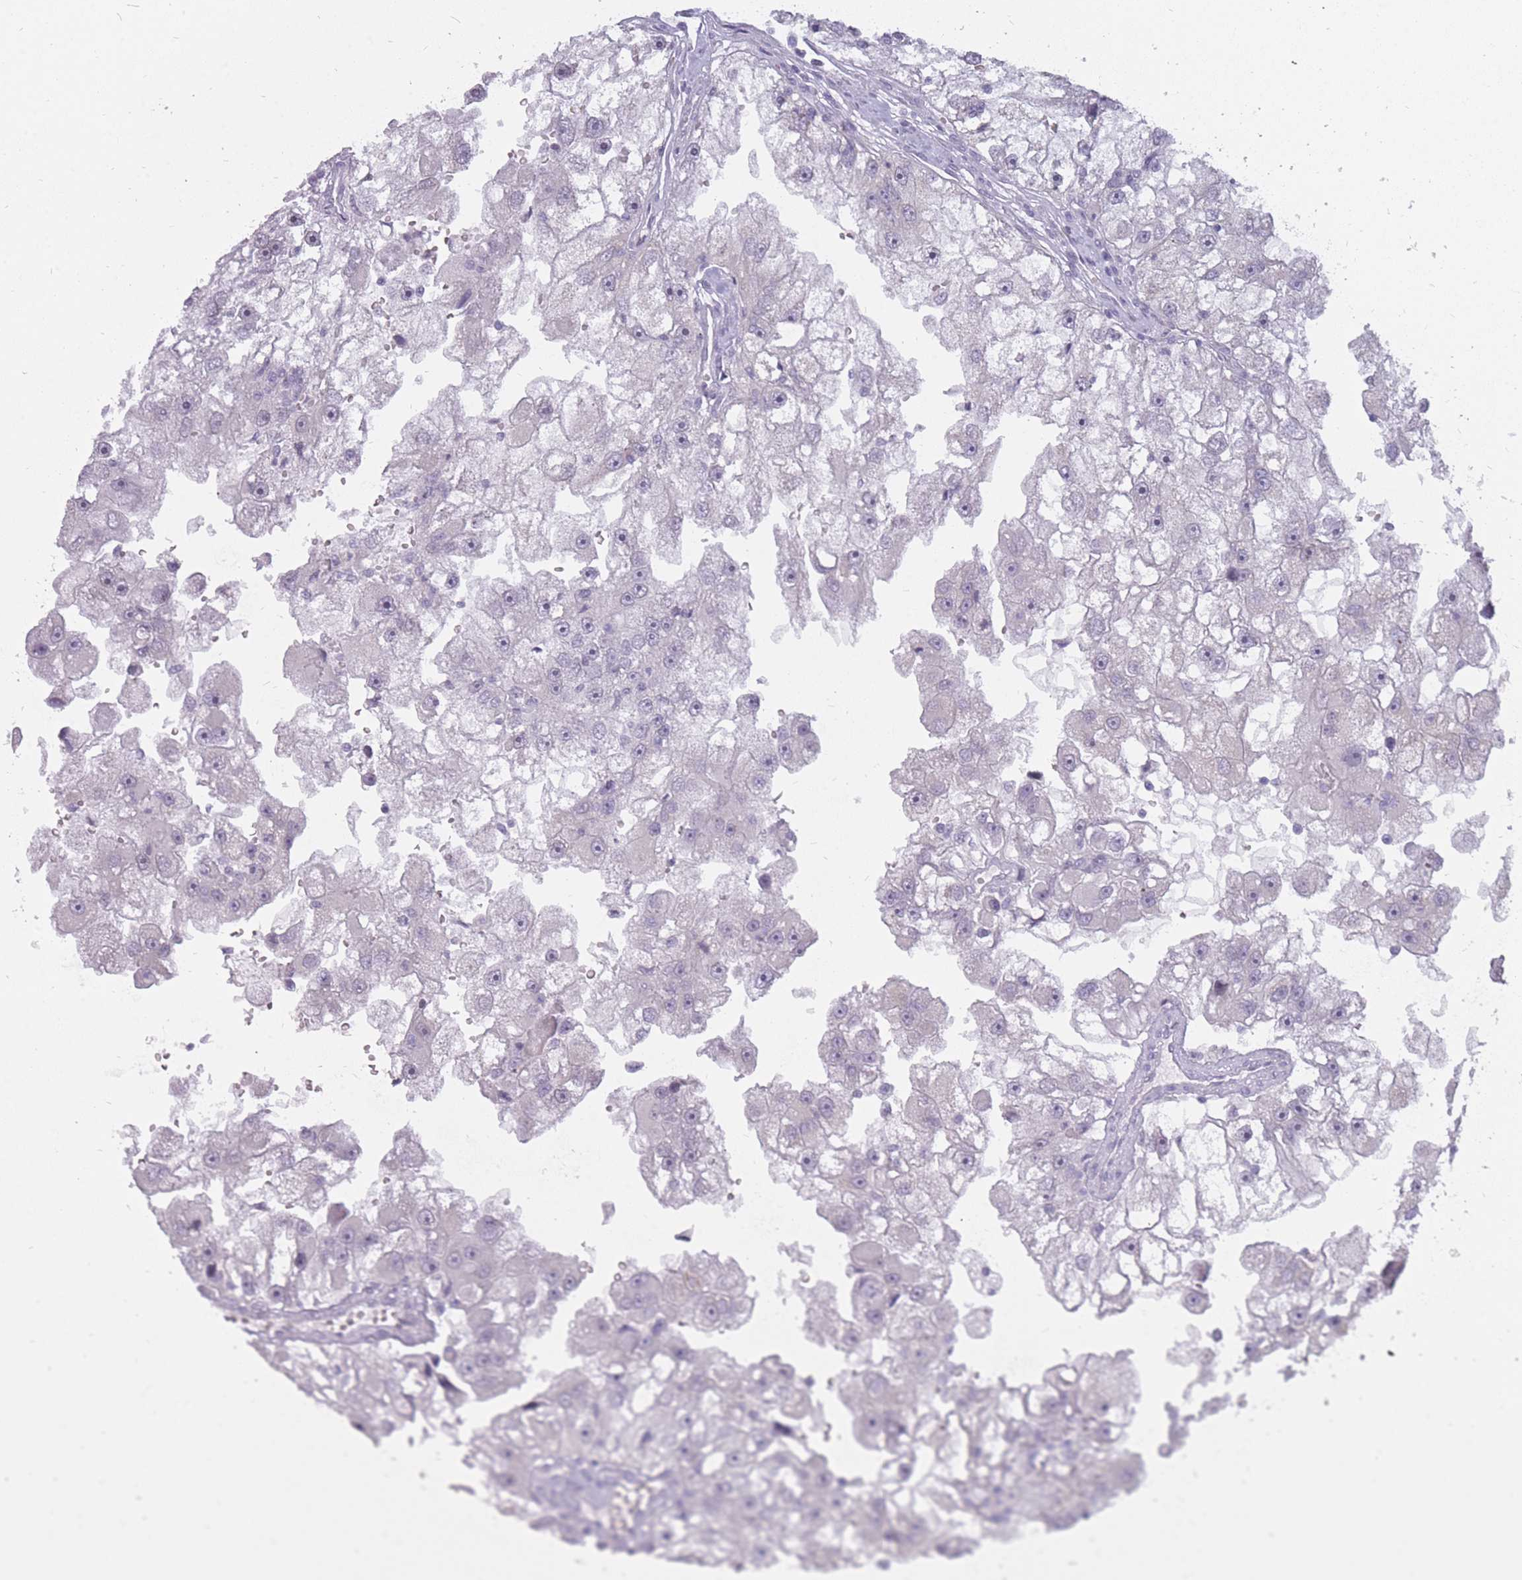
{"staining": {"intensity": "negative", "quantity": "none", "location": "none"}, "tissue": "renal cancer", "cell_type": "Tumor cells", "image_type": "cancer", "snomed": [{"axis": "morphology", "description": "Adenocarcinoma, NOS"}, {"axis": "topography", "description": "Kidney"}], "caption": "IHC micrograph of neoplastic tissue: human renal cancer (adenocarcinoma) stained with DAB (3,3'-diaminobenzidine) exhibits no significant protein staining in tumor cells.", "gene": "POMZP3", "patient": {"sex": "male", "age": 63}}